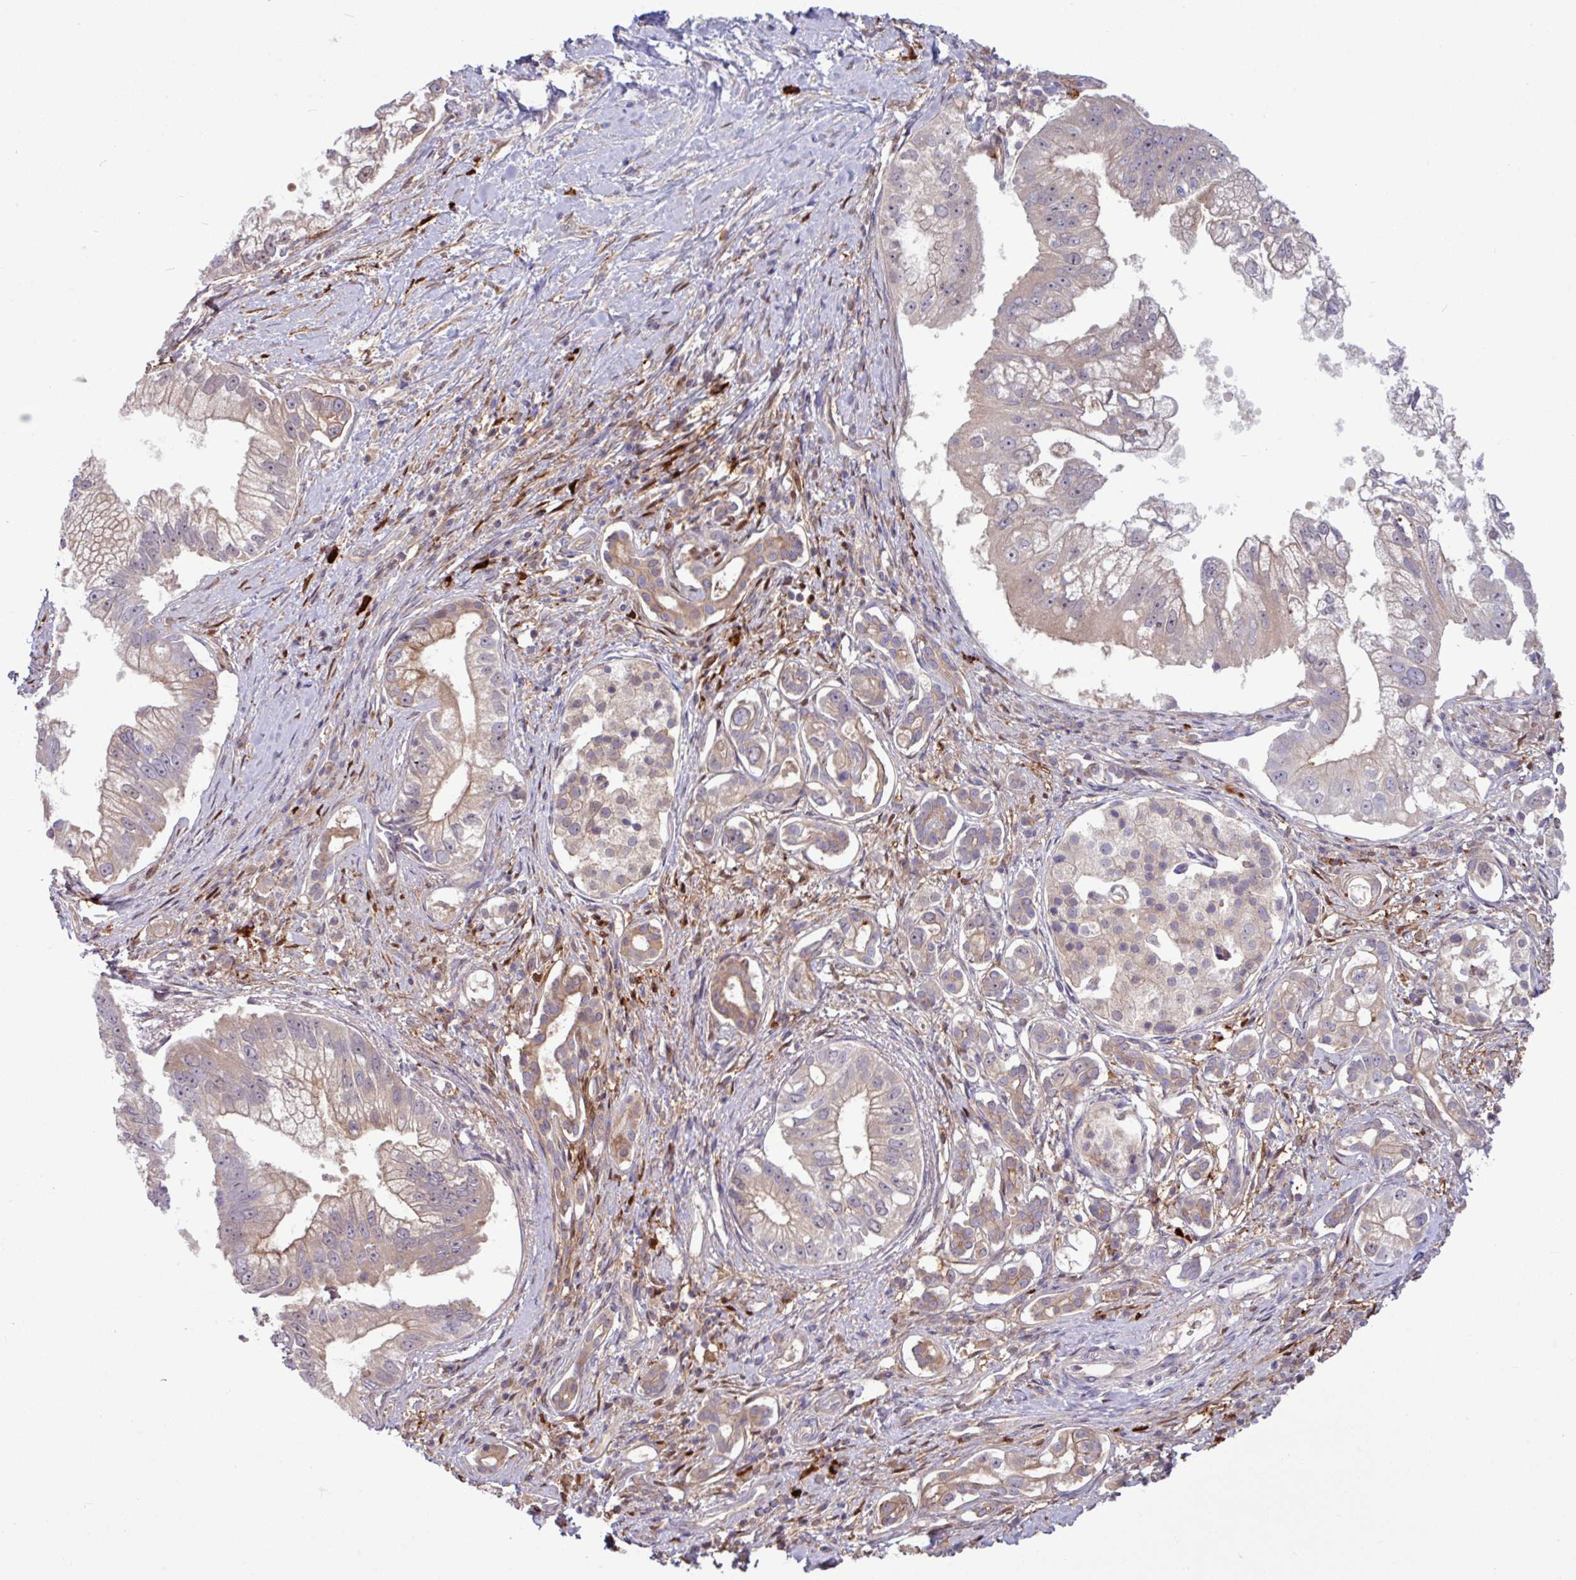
{"staining": {"intensity": "moderate", "quantity": "25%-75%", "location": "cytoplasmic/membranous"}, "tissue": "pancreatic cancer", "cell_type": "Tumor cells", "image_type": "cancer", "snomed": [{"axis": "morphology", "description": "Adenocarcinoma, NOS"}, {"axis": "topography", "description": "Pancreas"}], "caption": "Pancreatic adenocarcinoma tissue reveals moderate cytoplasmic/membranous positivity in approximately 25%-75% of tumor cells, visualized by immunohistochemistry.", "gene": "B4GALNT4", "patient": {"sex": "male", "age": 70}}